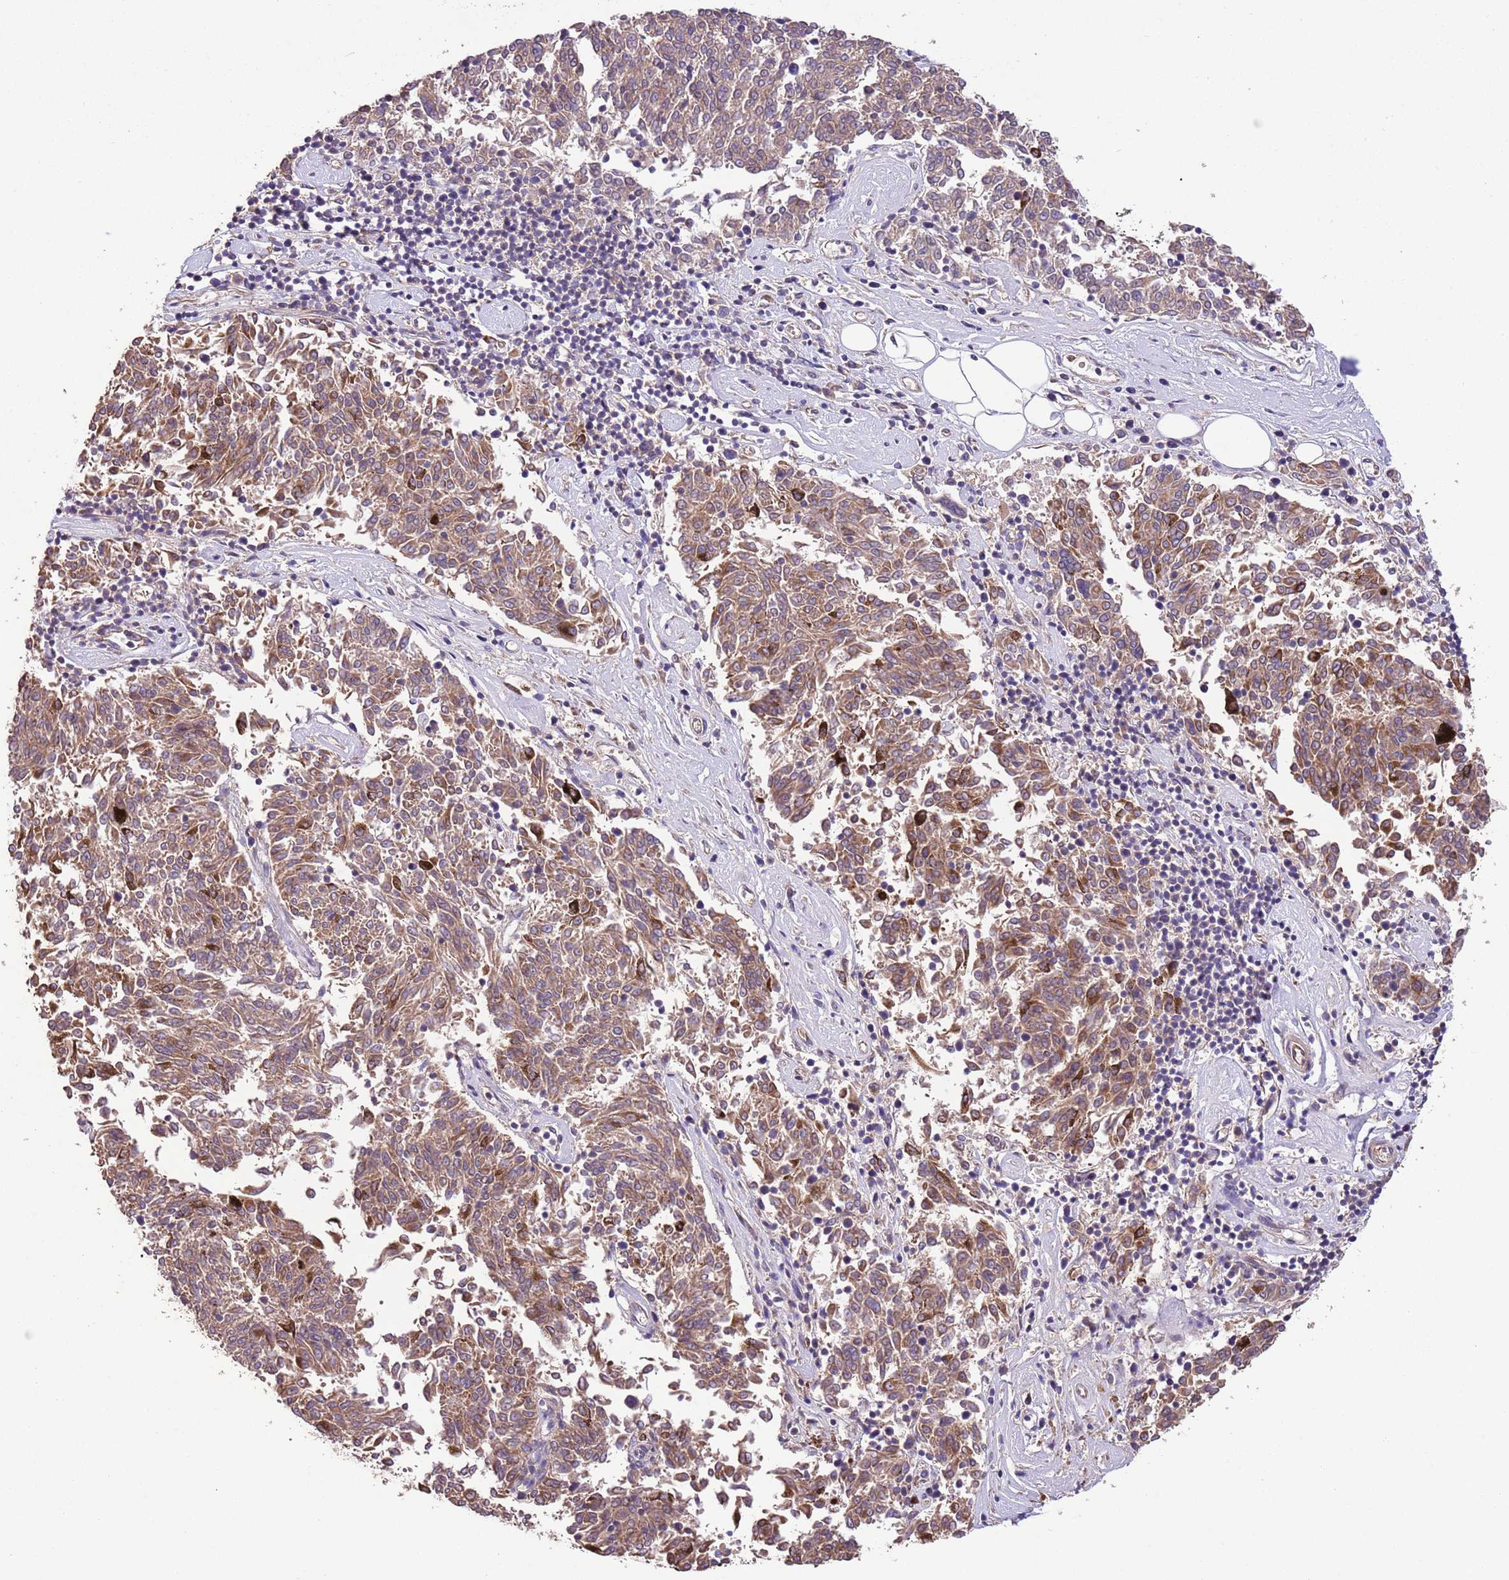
{"staining": {"intensity": "weak", "quantity": ">75%", "location": "cytoplasmic/membranous"}, "tissue": "melanoma", "cell_type": "Tumor cells", "image_type": "cancer", "snomed": [{"axis": "morphology", "description": "Malignant melanoma, NOS"}, {"axis": "topography", "description": "Skin"}], "caption": "Brown immunohistochemical staining in human melanoma demonstrates weak cytoplasmic/membranous positivity in about >75% of tumor cells. (brown staining indicates protein expression, while blue staining denotes nuclei).", "gene": "FAM89B", "patient": {"sex": "female", "age": 72}}